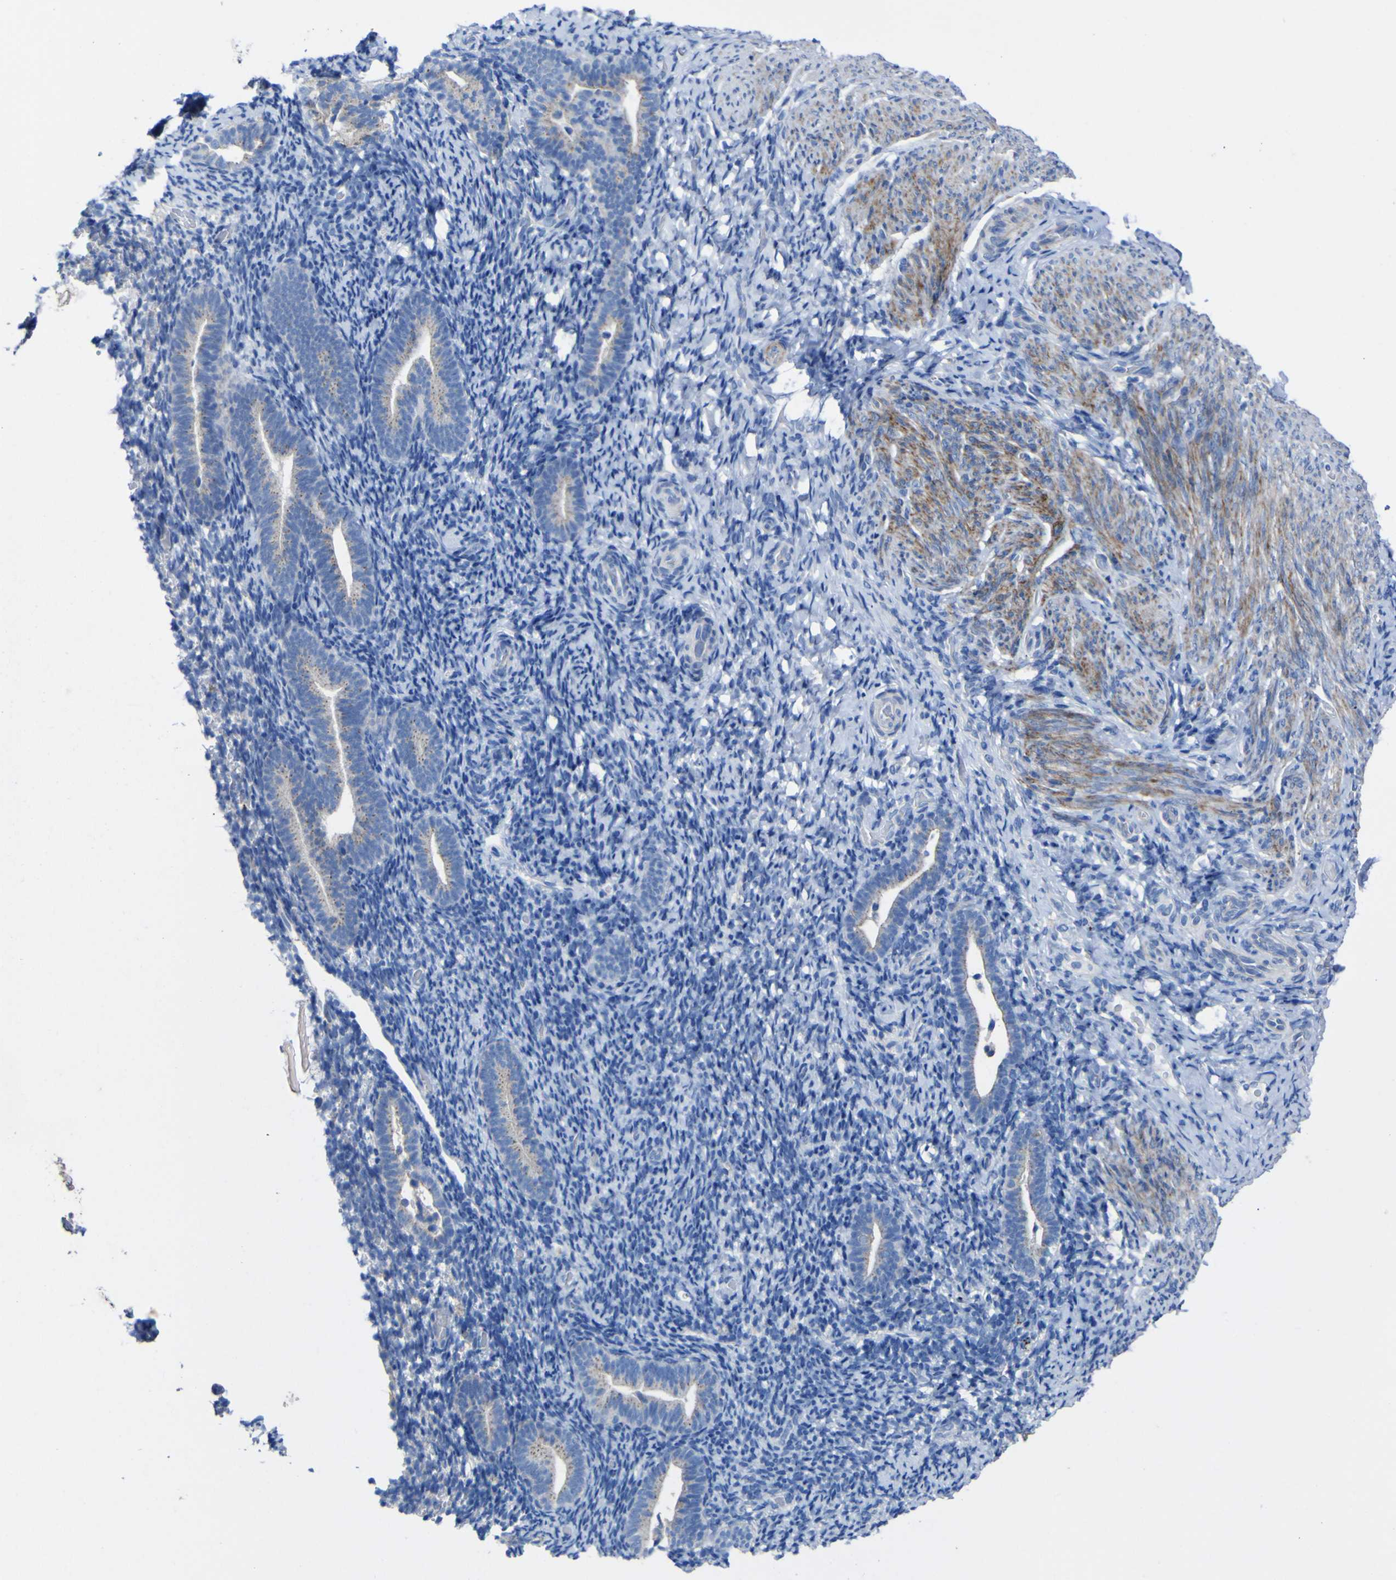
{"staining": {"intensity": "negative", "quantity": "none", "location": "none"}, "tissue": "endometrium", "cell_type": "Cells in endometrial stroma", "image_type": "normal", "snomed": [{"axis": "morphology", "description": "Normal tissue, NOS"}, {"axis": "topography", "description": "Endometrium"}], "caption": "Endometrium stained for a protein using immunohistochemistry reveals no positivity cells in endometrial stroma.", "gene": "AGO4", "patient": {"sex": "female", "age": 51}}